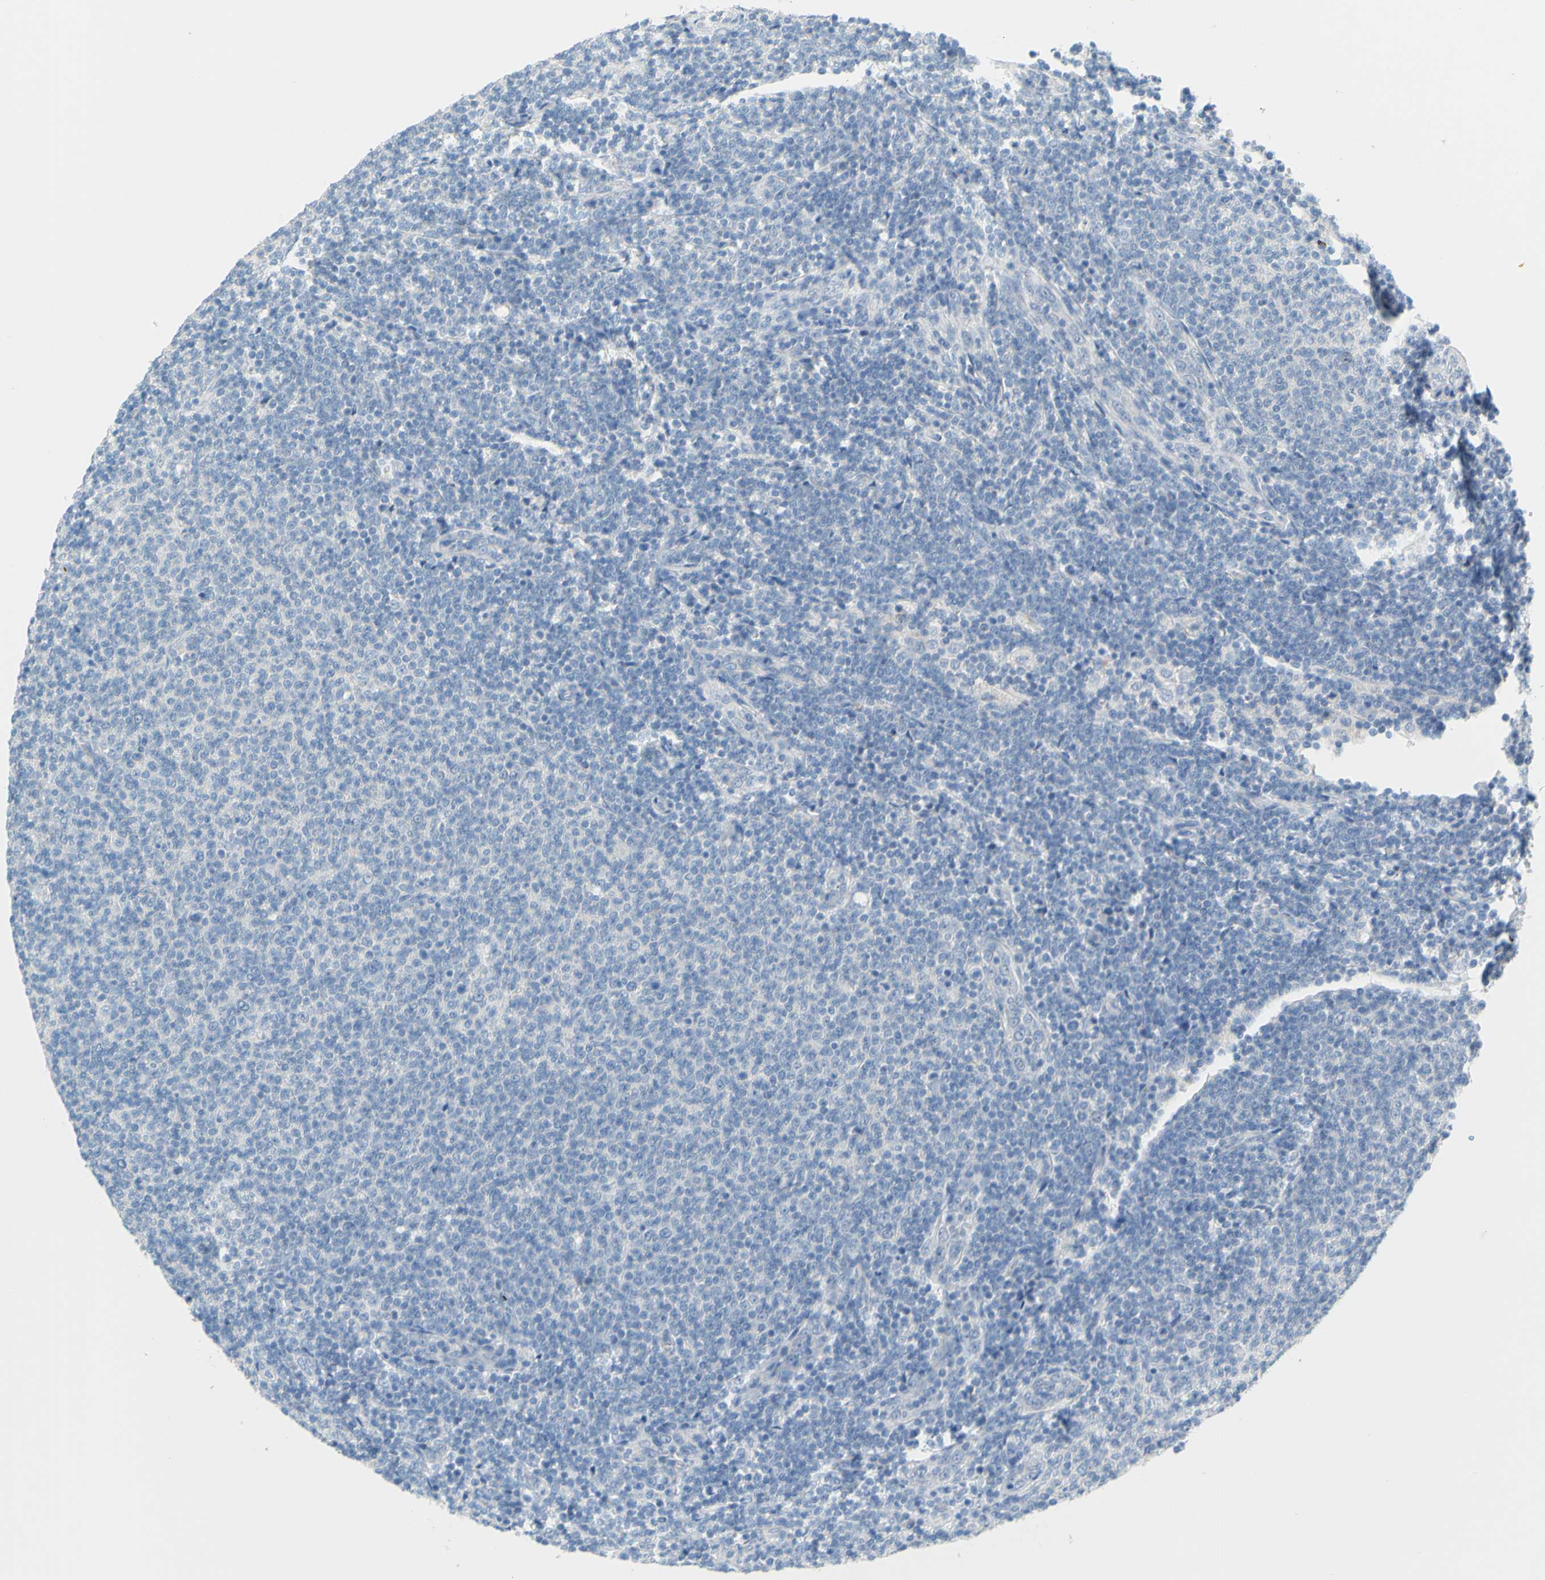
{"staining": {"intensity": "negative", "quantity": "none", "location": "none"}, "tissue": "lymphoma", "cell_type": "Tumor cells", "image_type": "cancer", "snomed": [{"axis": "morphology", "description": "Malignant lymphoma, non-Hodgkin's type, Low grade"}, {"axis": "topography", "description": "Lymph node"}], "caption": "This histopathology image is of lymphoma stained with immunohistochemistry to label a protein in brown with the nuclei are counter-stained blue. There is no expression in tumor cells. (Stains: DAB (3,3'-diaminobenzidine) IHC with hematoxylin counter stain, Microscopy: brightfield microscopy at high magnification).", "gene": "SLC1A2", "patient": {"sex": "male", "age": 66}}